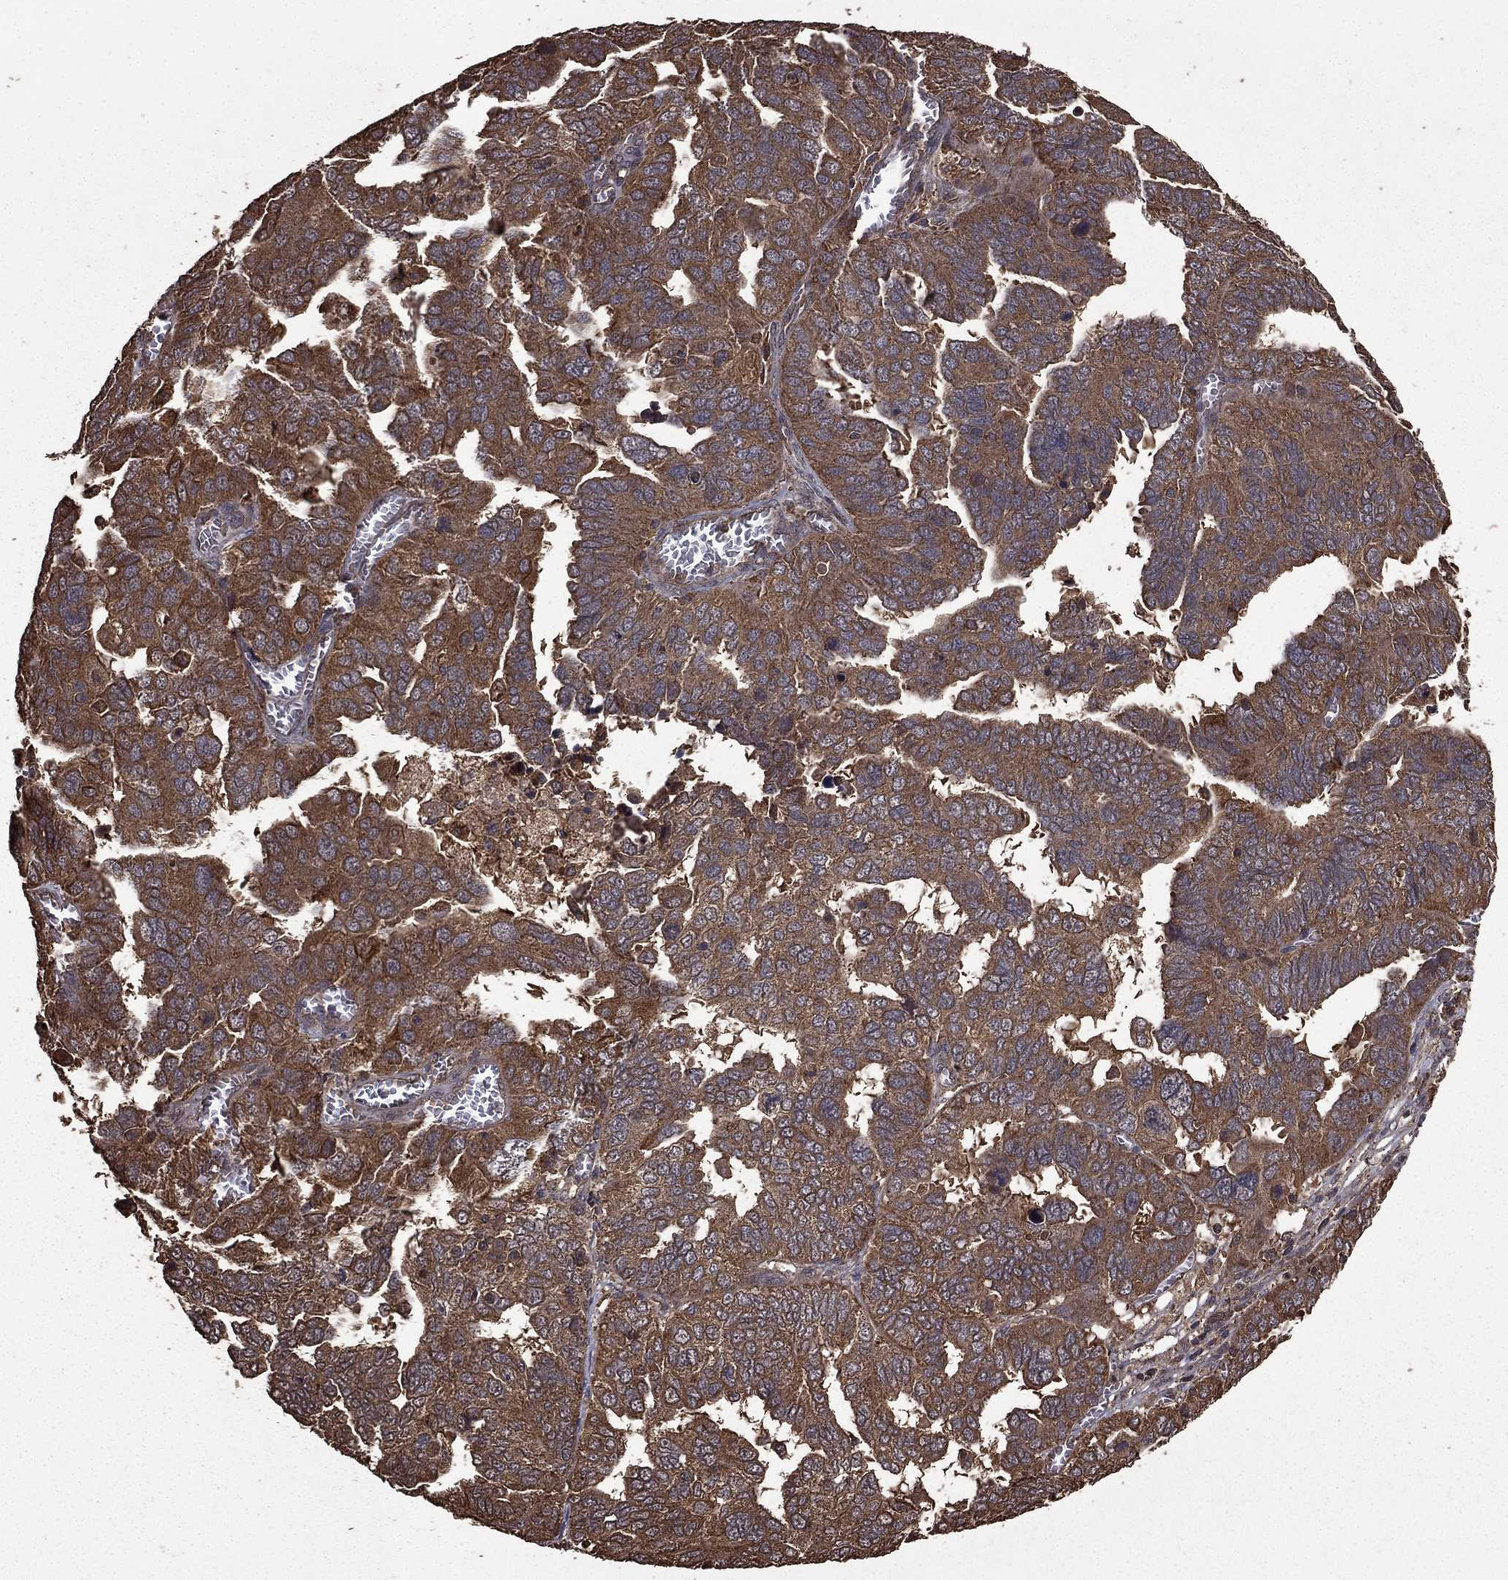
{"staining": {"intensity": "weak", "quantity": ">75%", "location": "cytoplasmic/membranous"}, "tissue": "ovarian cancer", "cell_type": "Tumor cells", "image_type": "cancer", "snomed": [{"axis": "morphology", "description": "Carcinoma, endometroid"}, {"axis": "topography", "description": "Soft tissue"}, {"axis": "topography", "description": "Ovary"}], "caption": "Immunohistochemistry (IHC) photomicrograph of human ovarian cancer stained for a protein (brown), which reveals low levels of weak cytoplasmic/membranous staining in about >75% of tumor cells.", "gene": "BIRC6", "patient": {"sex": "female", "age": 52}}